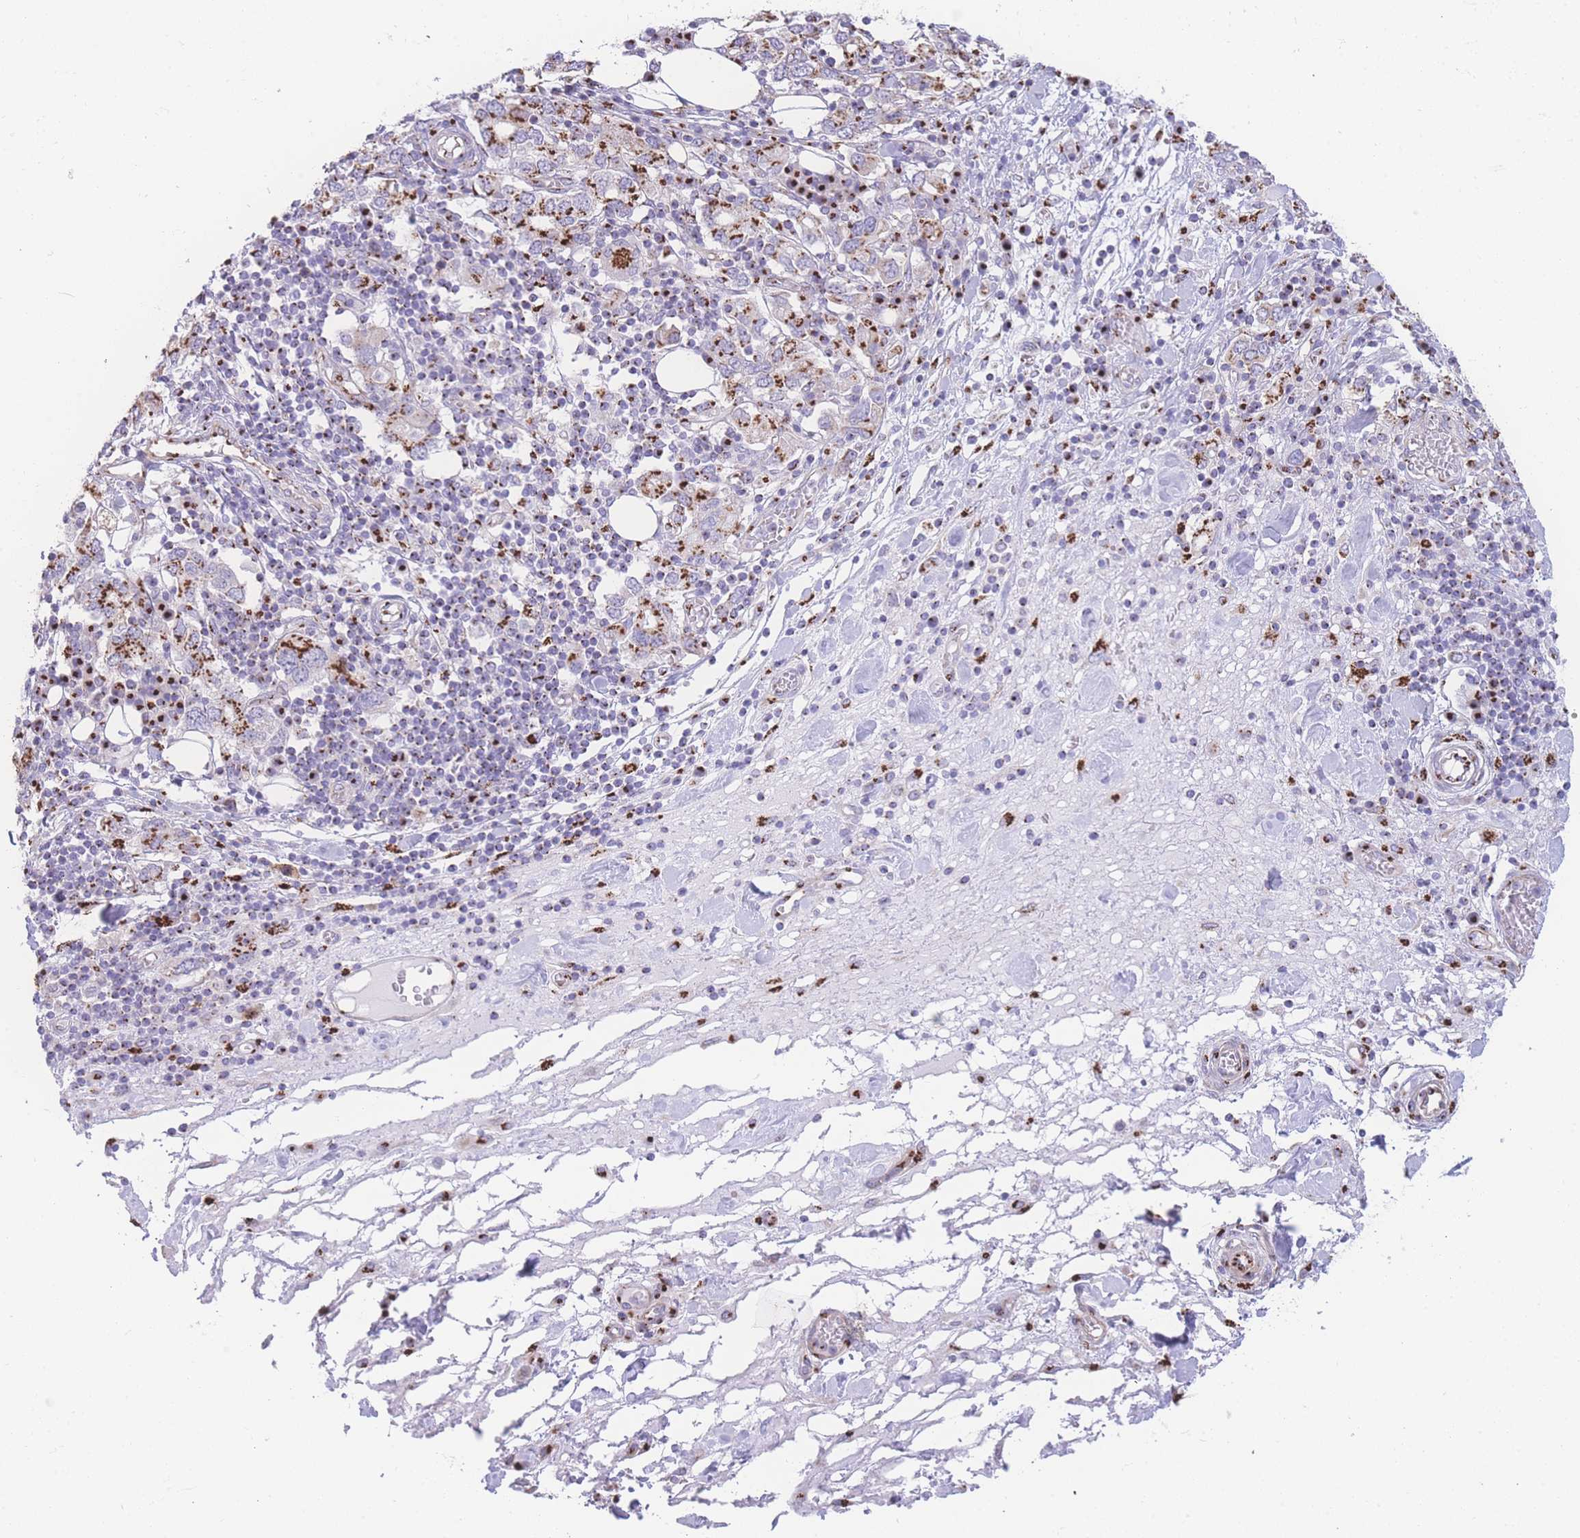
{"staining": {"intensity": "strong", "quantity": ">75%", "location": "cytoplasmic/membranous"}, "tissue": "stomach cancer", "cell_type": "Tumor cells", "image_type": "cancer", "snomed": [{"axis": "morphology", "description": "Adenocarcinoma, NOS"}, {"axis": "topography", "description": "Stomach, upper"}, {"axis": "topography", "description": "Stomach"}], "caption": "Strong cytoplasmic/membranous protein staining is identified in approximately >75% of tumor cells in stomach cancer (adenocarcinoma). (IHC, brightfield microscopy, high magnification).", "gene": "GOLM2", "patient": {"sex": "male", "age": 62}}